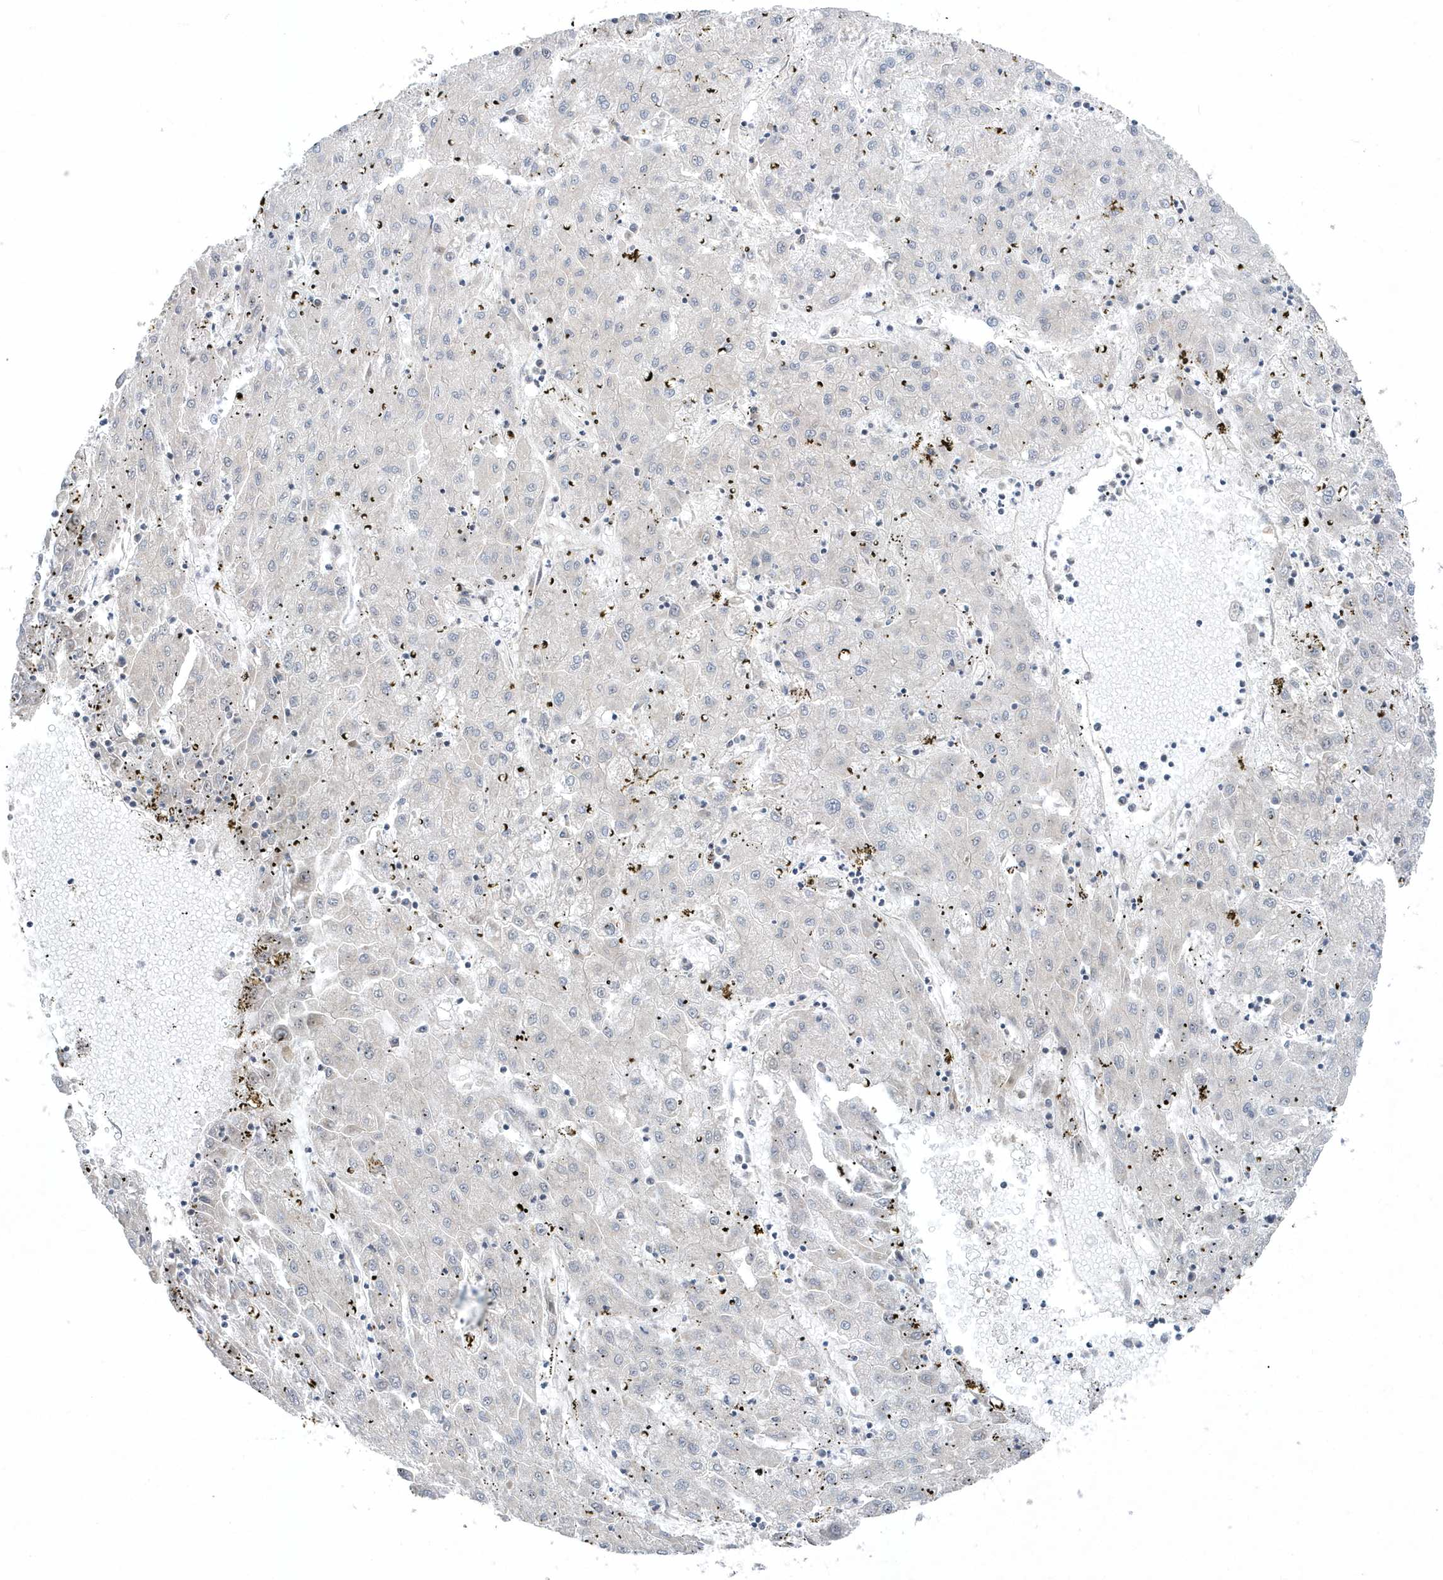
{"staining": {"intensity": "negative", "quantity": "none", "location": "none"}, "tissue": "liver cancer", "cell_type": "Tumor cells", "image_type": "cancer", "snomed": [{"axis": "morphology", "description": "Carcinoma, Hepatocellular, NOS"}, {"axis": "topography", "description": "Liver"}], "caption": "Histopathology image shows no significant protein staining in tumor cells of liver cancer (hepatocellular carcinoma). Brightfield microscopy of IHC stained with DAB (3,3'-diaminobenzidine) (brown) and hematoxylin (blue), captured at high magnification.", "gene": "MXI1", "patient": {"sex": "male", "age": 72}}